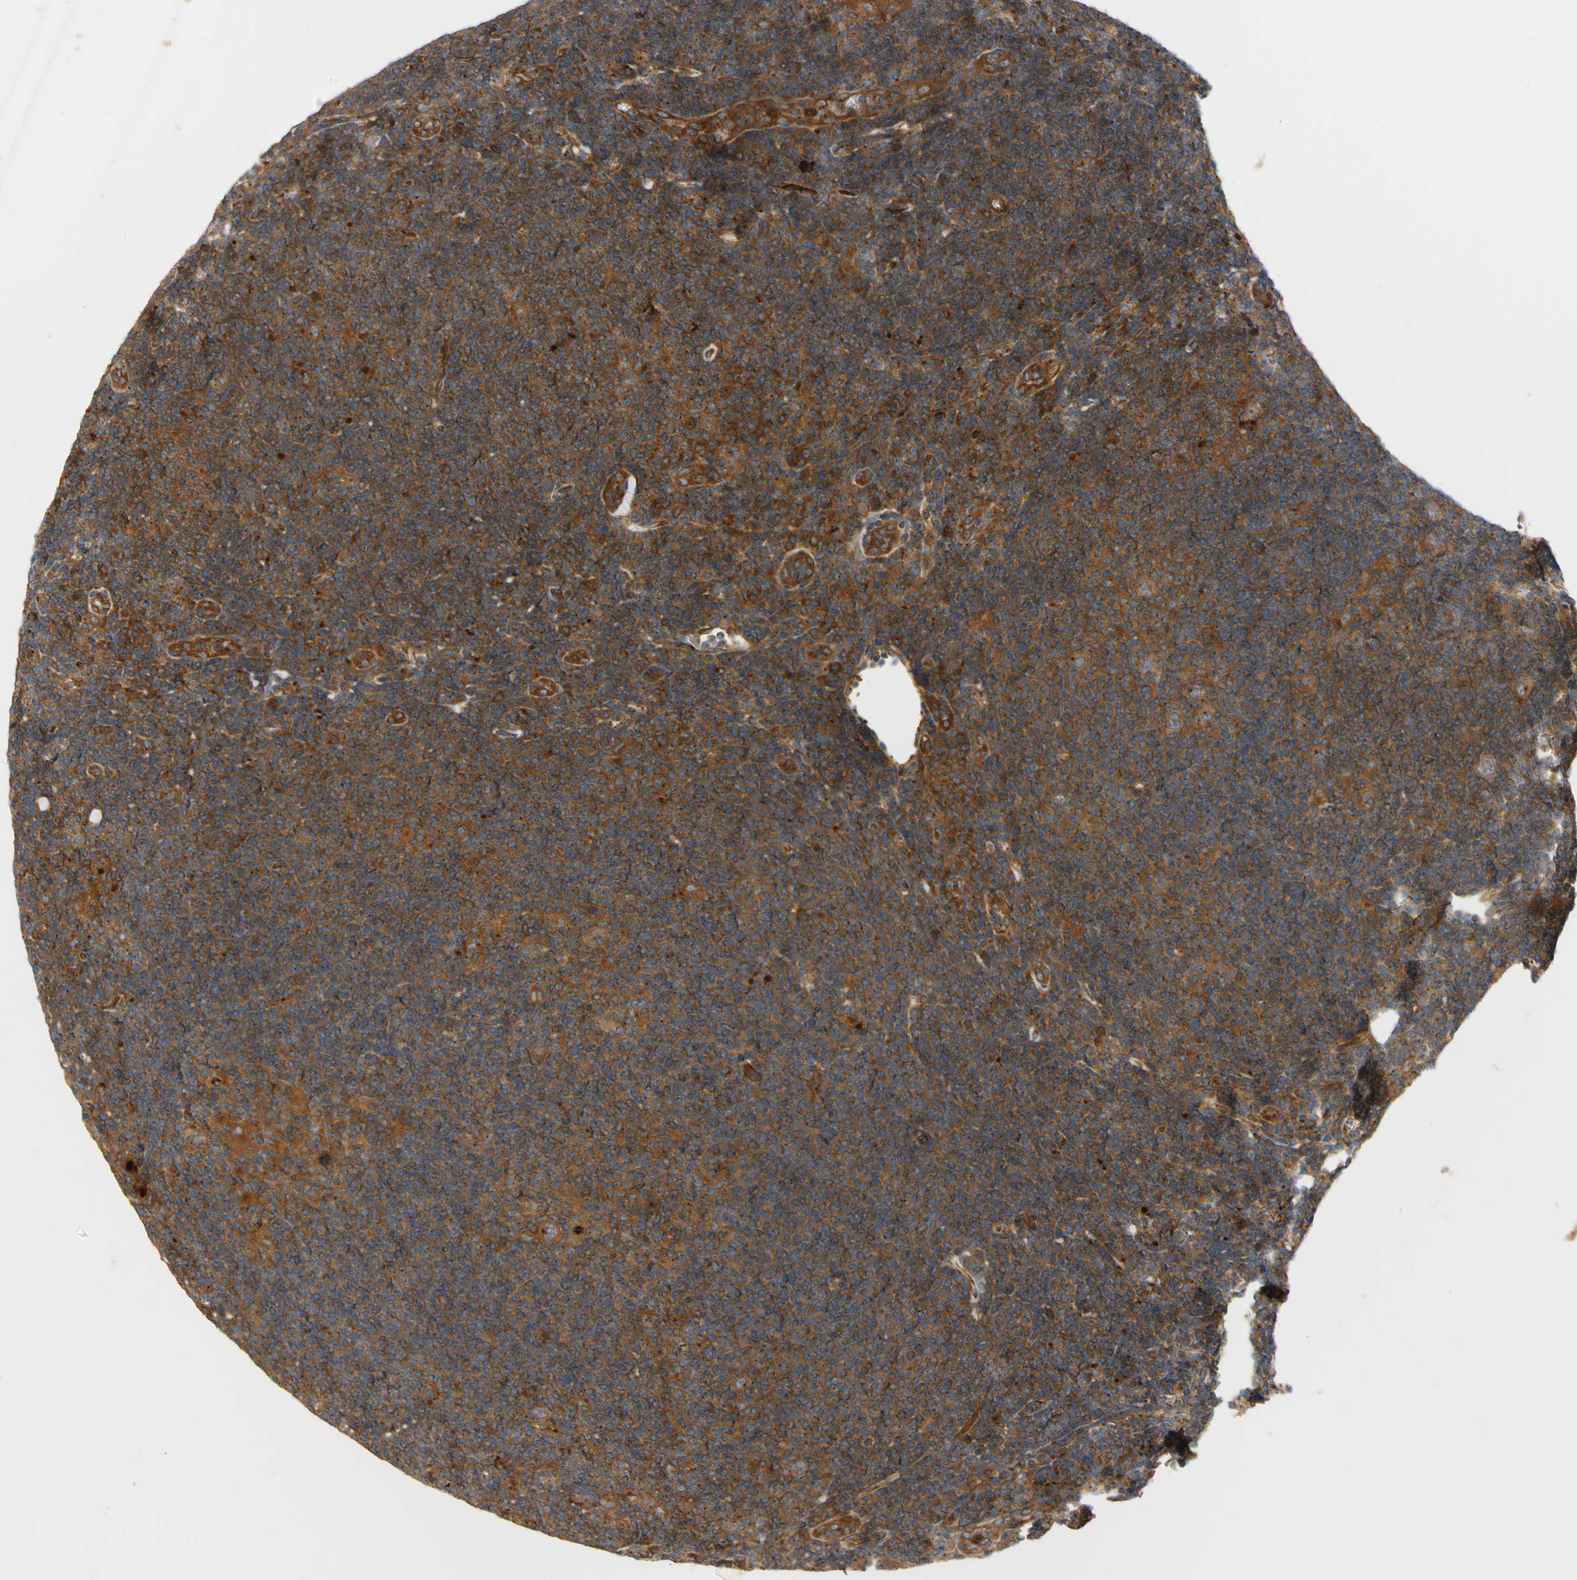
{"staining": {"intensity": "moderate", "quantity": ">75%", "location": "cytoplasmic/membranous"}, "tissue": "lymphoma", "cell_type": "Tumor cells", "image_type": "cancer", "snomed": [{"axis": "morphology", "description": "Hodgkin's disease, NOS"}, {"axis": "topography", "description": "Lymph node"}], "caption": "Protein staining of lymphoma tissue displays moderate cytoplasmic/membranous staining in about >75% of tumor cells.", "gene": "TUBG2", "patient": {"sex": "female", "age": 57}}